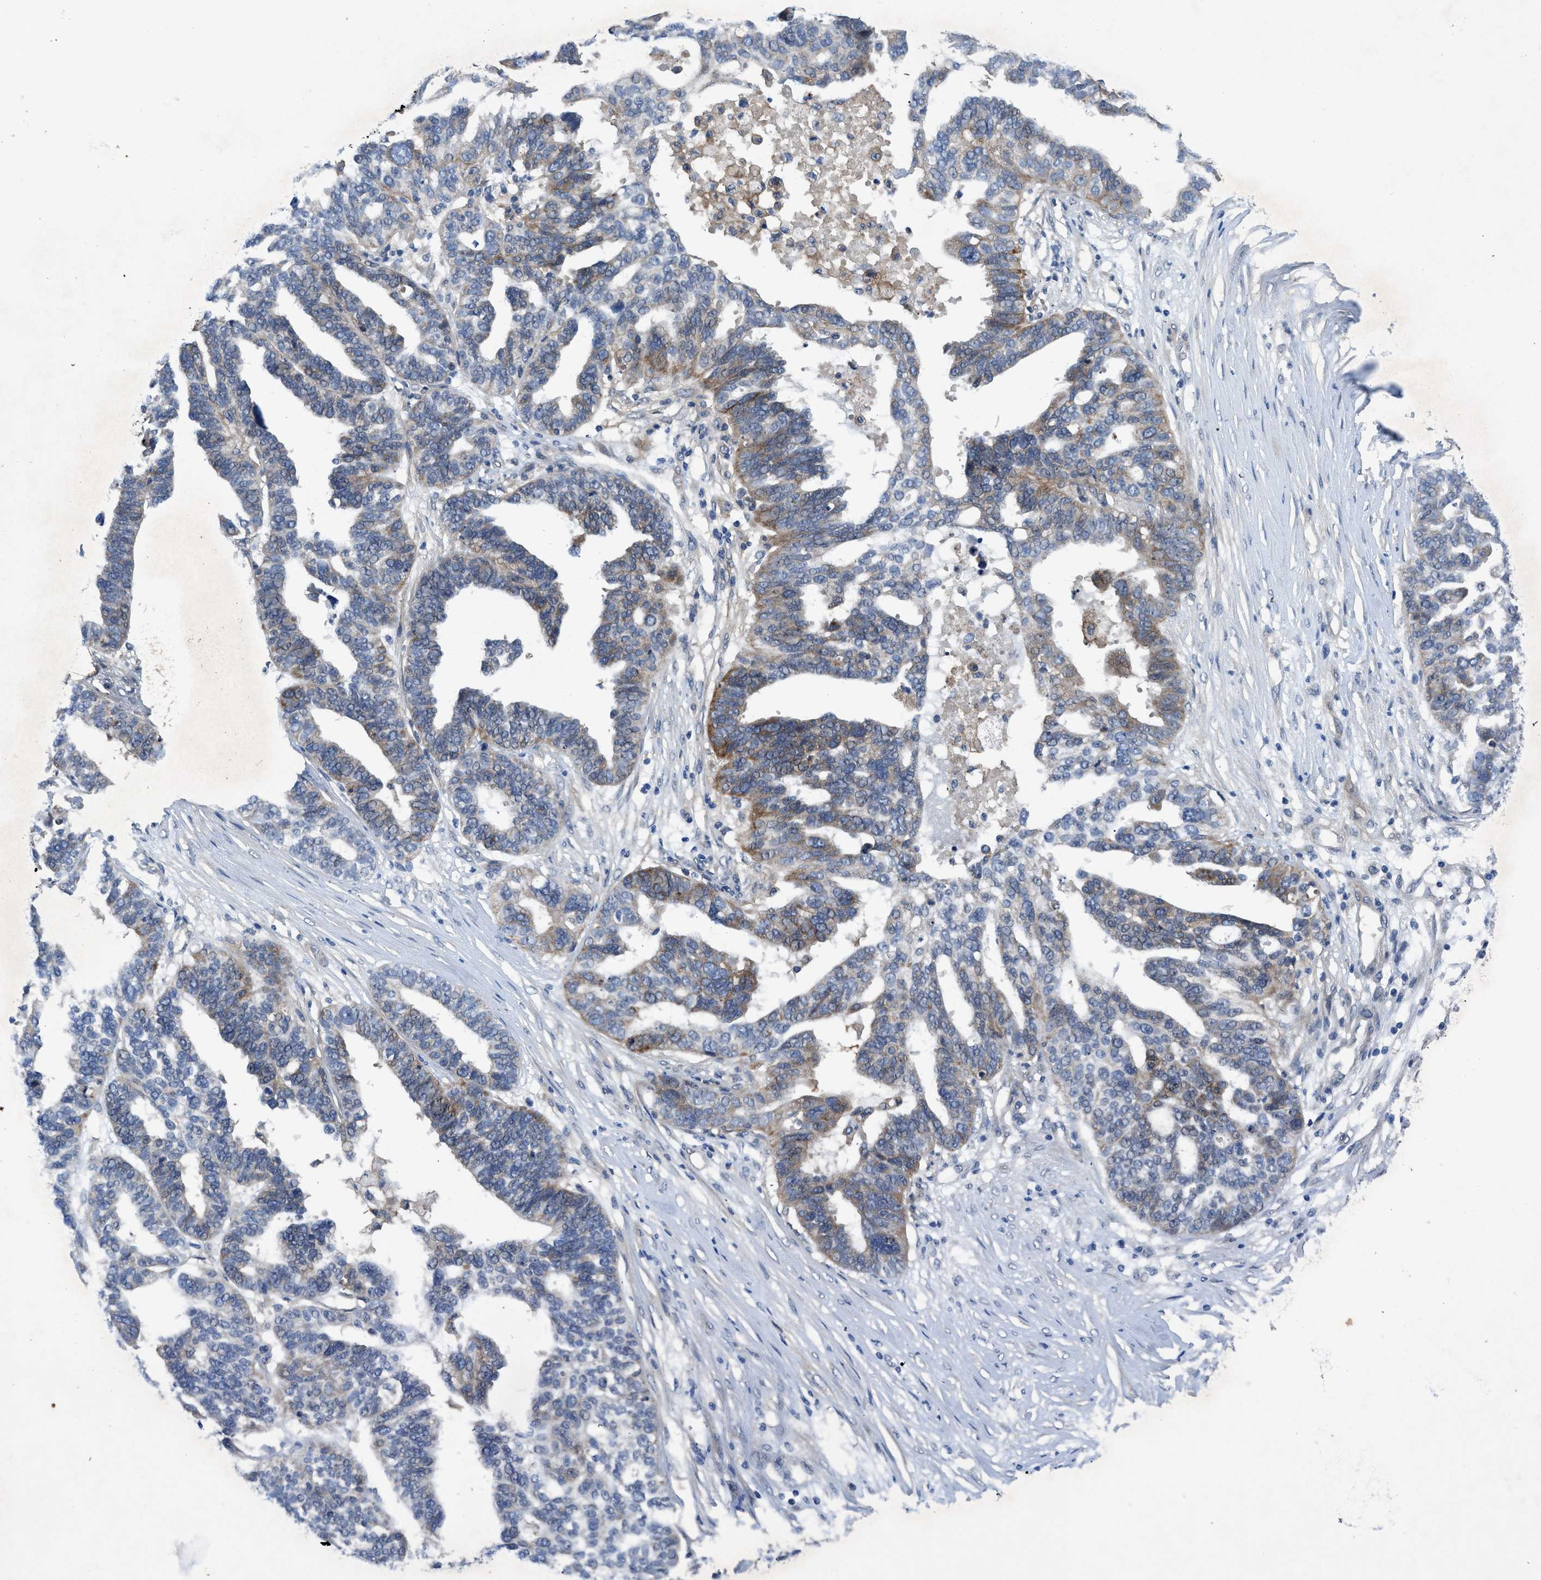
{"staining": {"intensity": "weak", "quantity": "<25%", "location": "cytoplasmic/membranous"}, "tissue": "ovarian cancer", "cell_type": "Tumor cells", "image_type": "cancer", "snomed": [{"axis": "morphology", "description": "Cystadenocarcinoma, serous, NOS"}, {"axis": "topography", "description": "Ovary"}], "caption": "This is an immunohistochemistry micrograph of human serous cystadenocarcinoma (ovarian). There is no positivity in tumor cells.", "gene": "PANX1", "patient": {"sex": "female", "age": 59}}